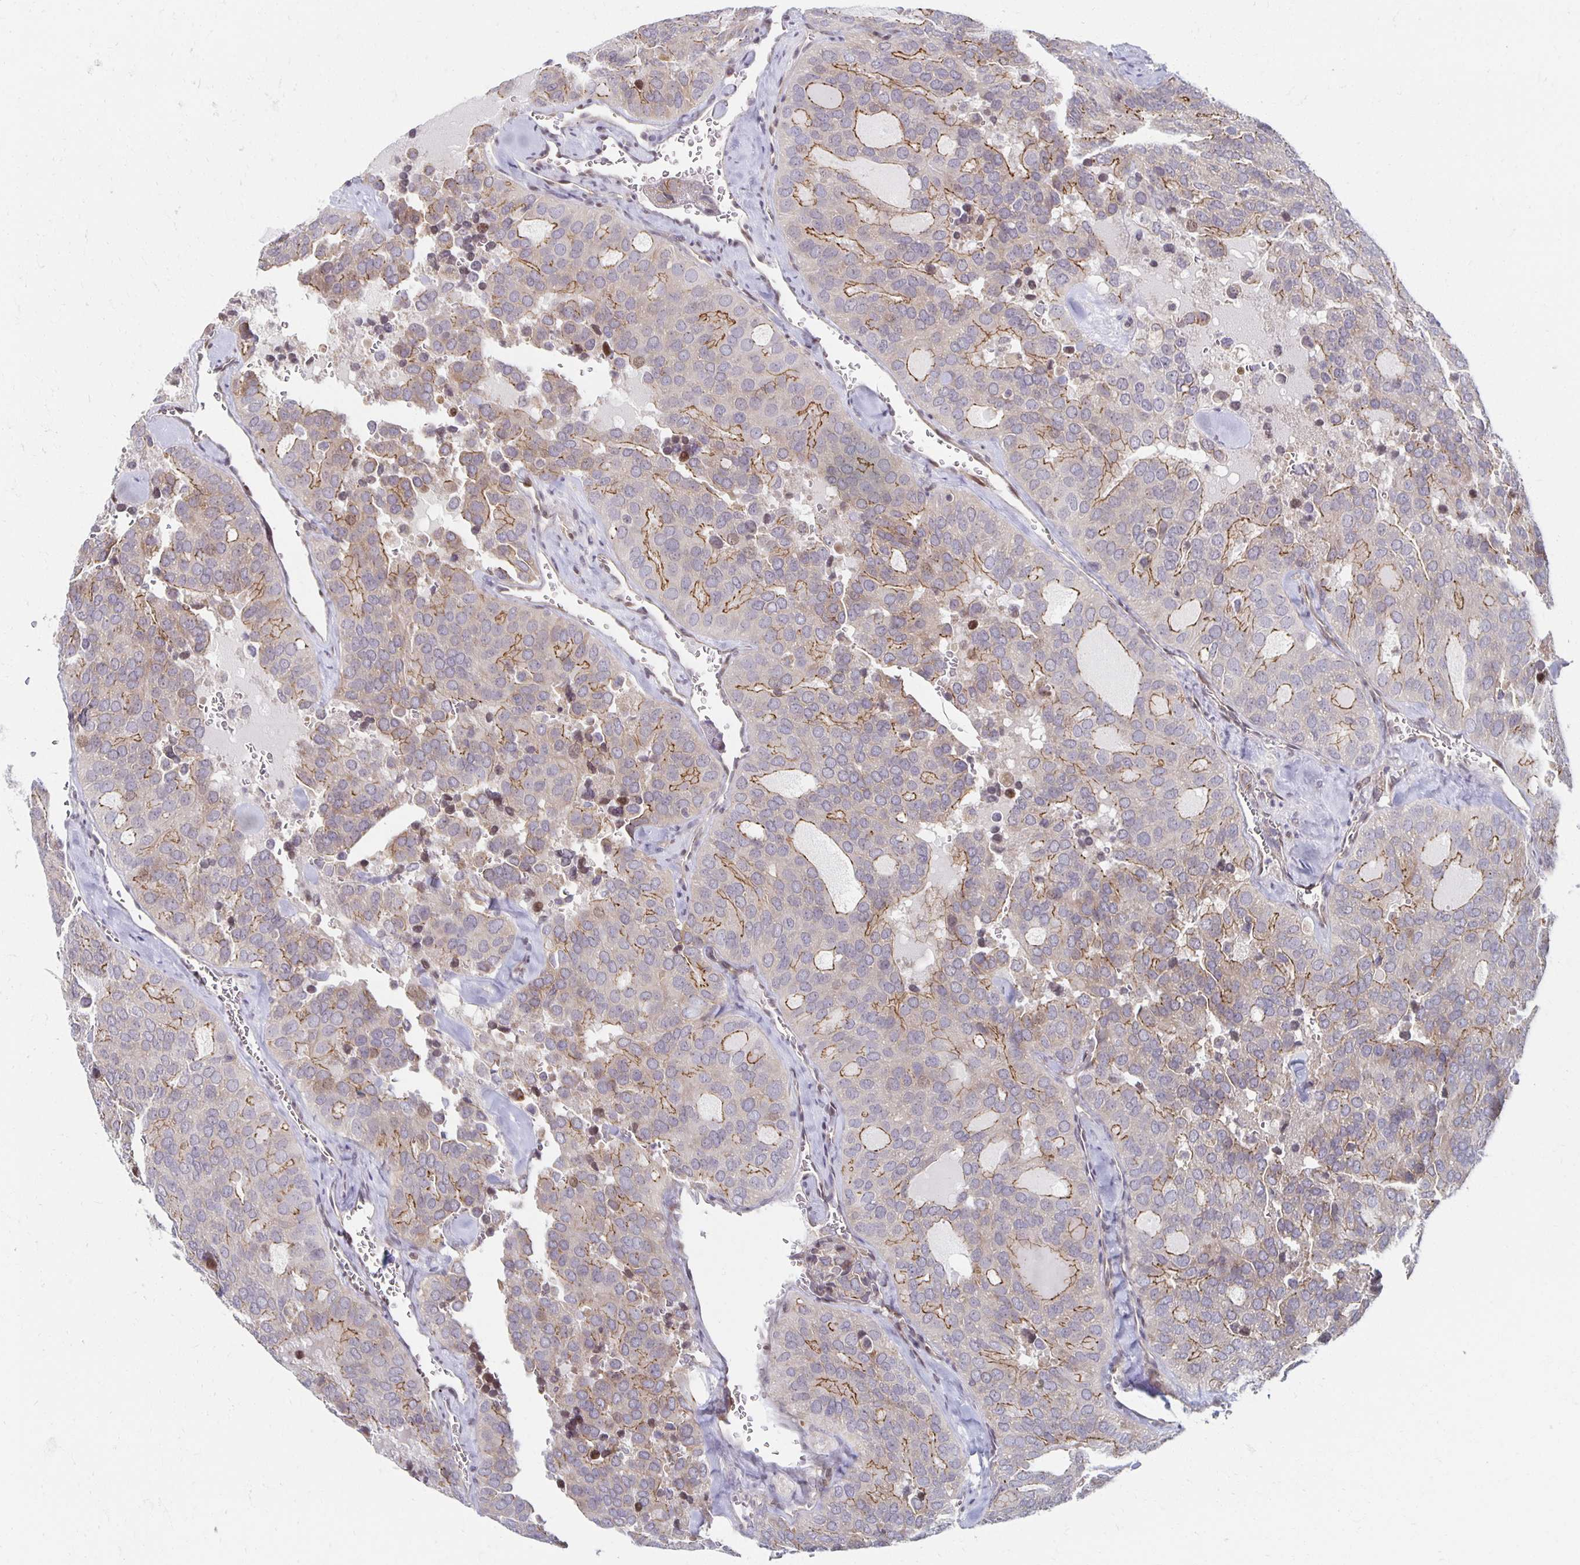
{"staining": {"intensity": "moderate", "quantity": "<25%", "location": "cytoplasmic/membranous"}, "tissue": "thyroid cancer", "cell_type": "Tumor cells", "image_type": "cancer", "snomed": [{"axis": "morphology", "description": "Follicular adenoma carcinoma, NOS"}, {"axis": "topography", "description": "Thyroid gland"}], "caption": "DAB (3,3'-diaminobenzidine) immunohistochemical staining of follicular adenoma carcinoma (thyroid) shows moderate cytoplasmic/membranous protein expression in approximately <25% of tumor cells.", "gene": "HCFC1R1", "patient": {"sex": "male", "age": 75}}